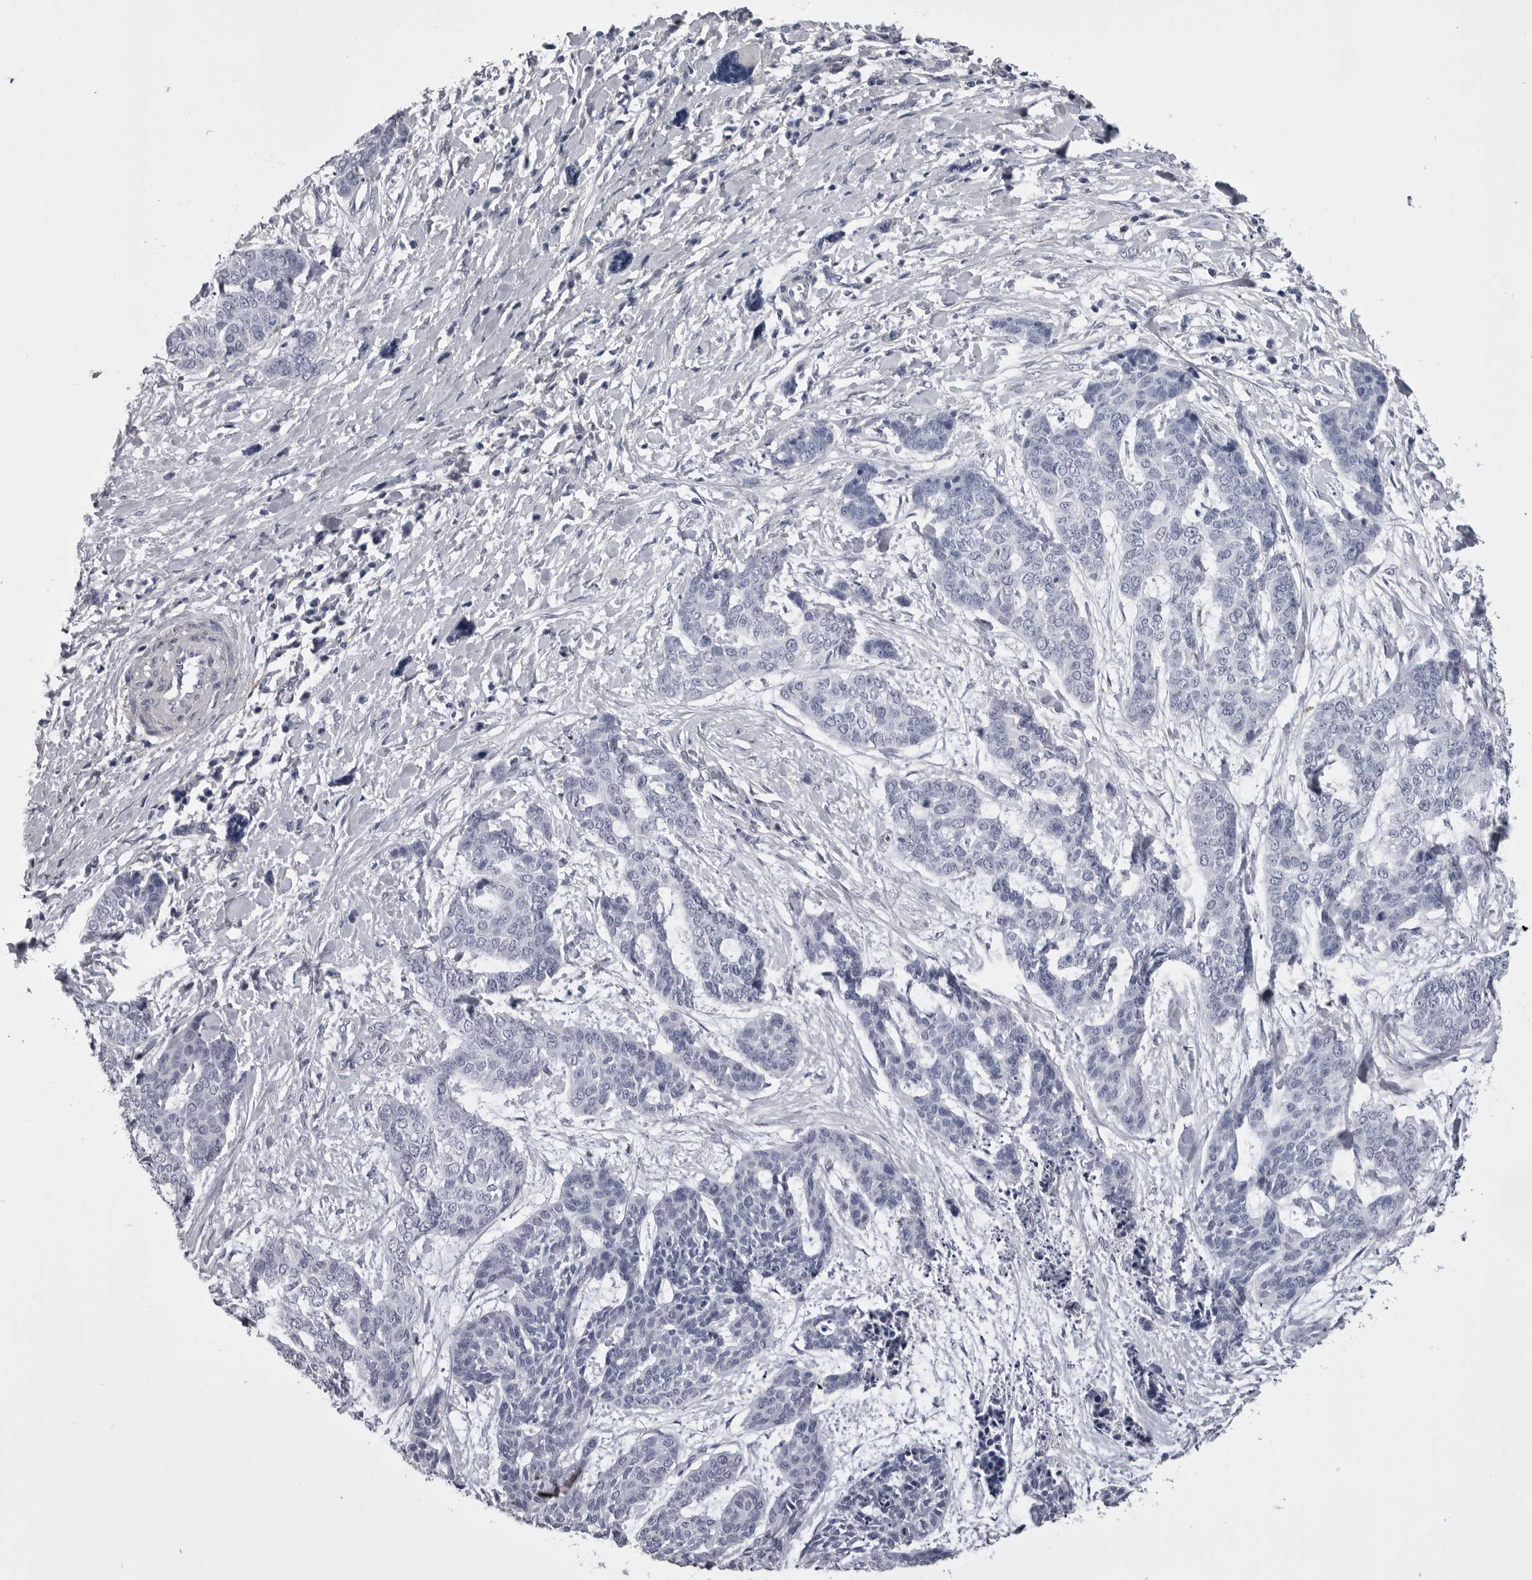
{"staining": {"intensity": "negative", "quantity": "none", "location": "none"}, "tissue": "skin cancer", "cell_type": "Tumor cells", "image_type": "cancer", "snomed": [{"axis": "morphology", "description": "Basal cell carcinoma"}, {"axis": "topography", "description": "Skin"}], "caption": "IHC of skin cancer shows no staining in tumor cells. (Brightfield microscopy of DAB IHC at high magnification).", "gene": "ANK2", "patient": {"sex": "female", "age": 64}}